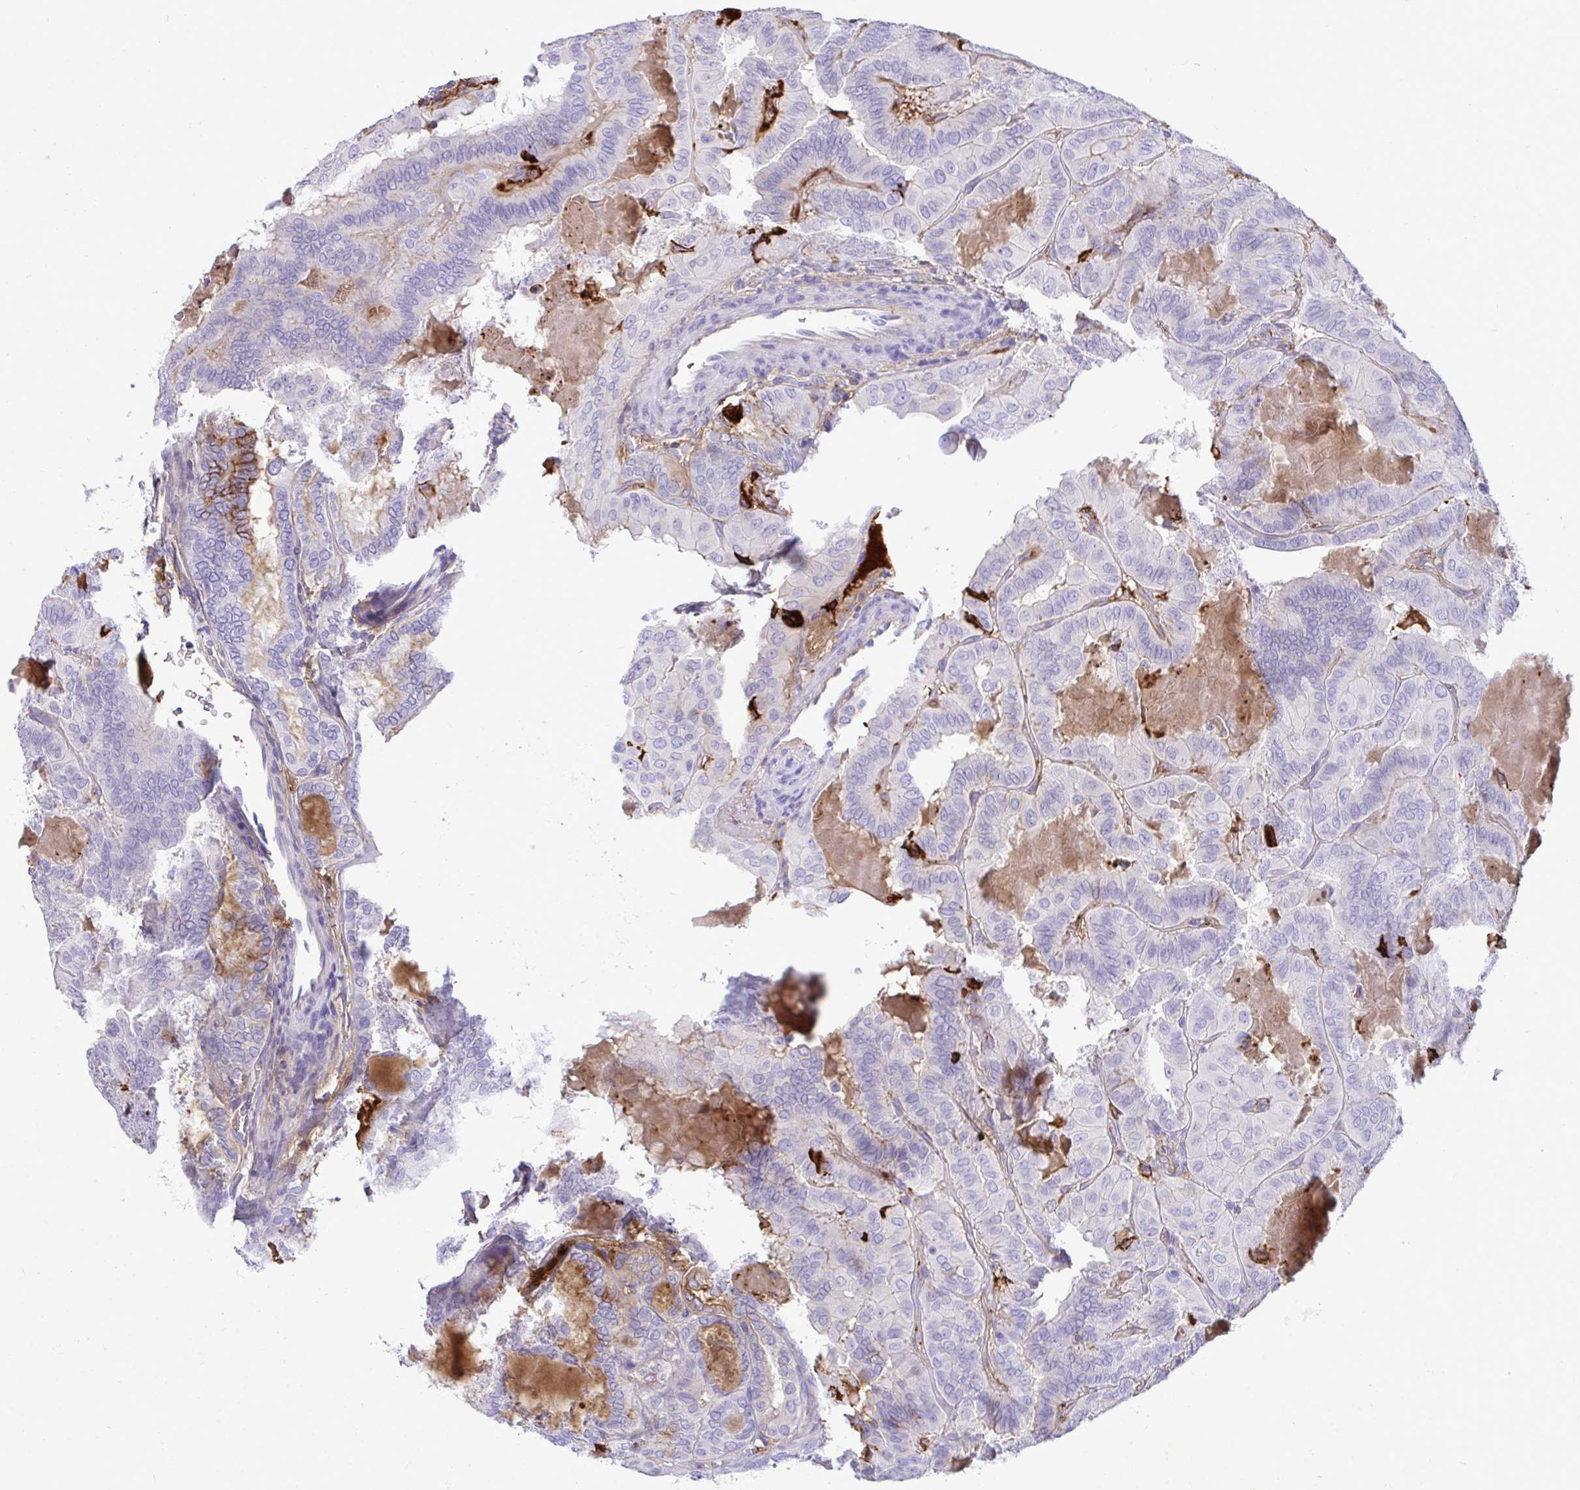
{"staining": {"intensity": "strong", "quantity": "<25%", "location": "cytoplasmic/membranous"}, "tissue": "thyroid cancer", "cell_type": "Tumor cells", "image_type": "cancer", "snomed": [{"axis": "morphology", "description": "Papillary adenocarcinoma, NOS"}, {"axis": "topography", "description": "Thyroid gland"}], "caption": "Immunohistochemistry (IHC) histopathology image of neoplastic tissue: thyroid cancer stained using immunohistochemistry (IHC) reveals medium levels of strong protein expression localized specifically in the cytoplasmic/membranous of tumor cells, appearing as a cytoplasmic/membranous brown color.", "gene": "F2", "patient": {"sex": "female", "age": 46}}